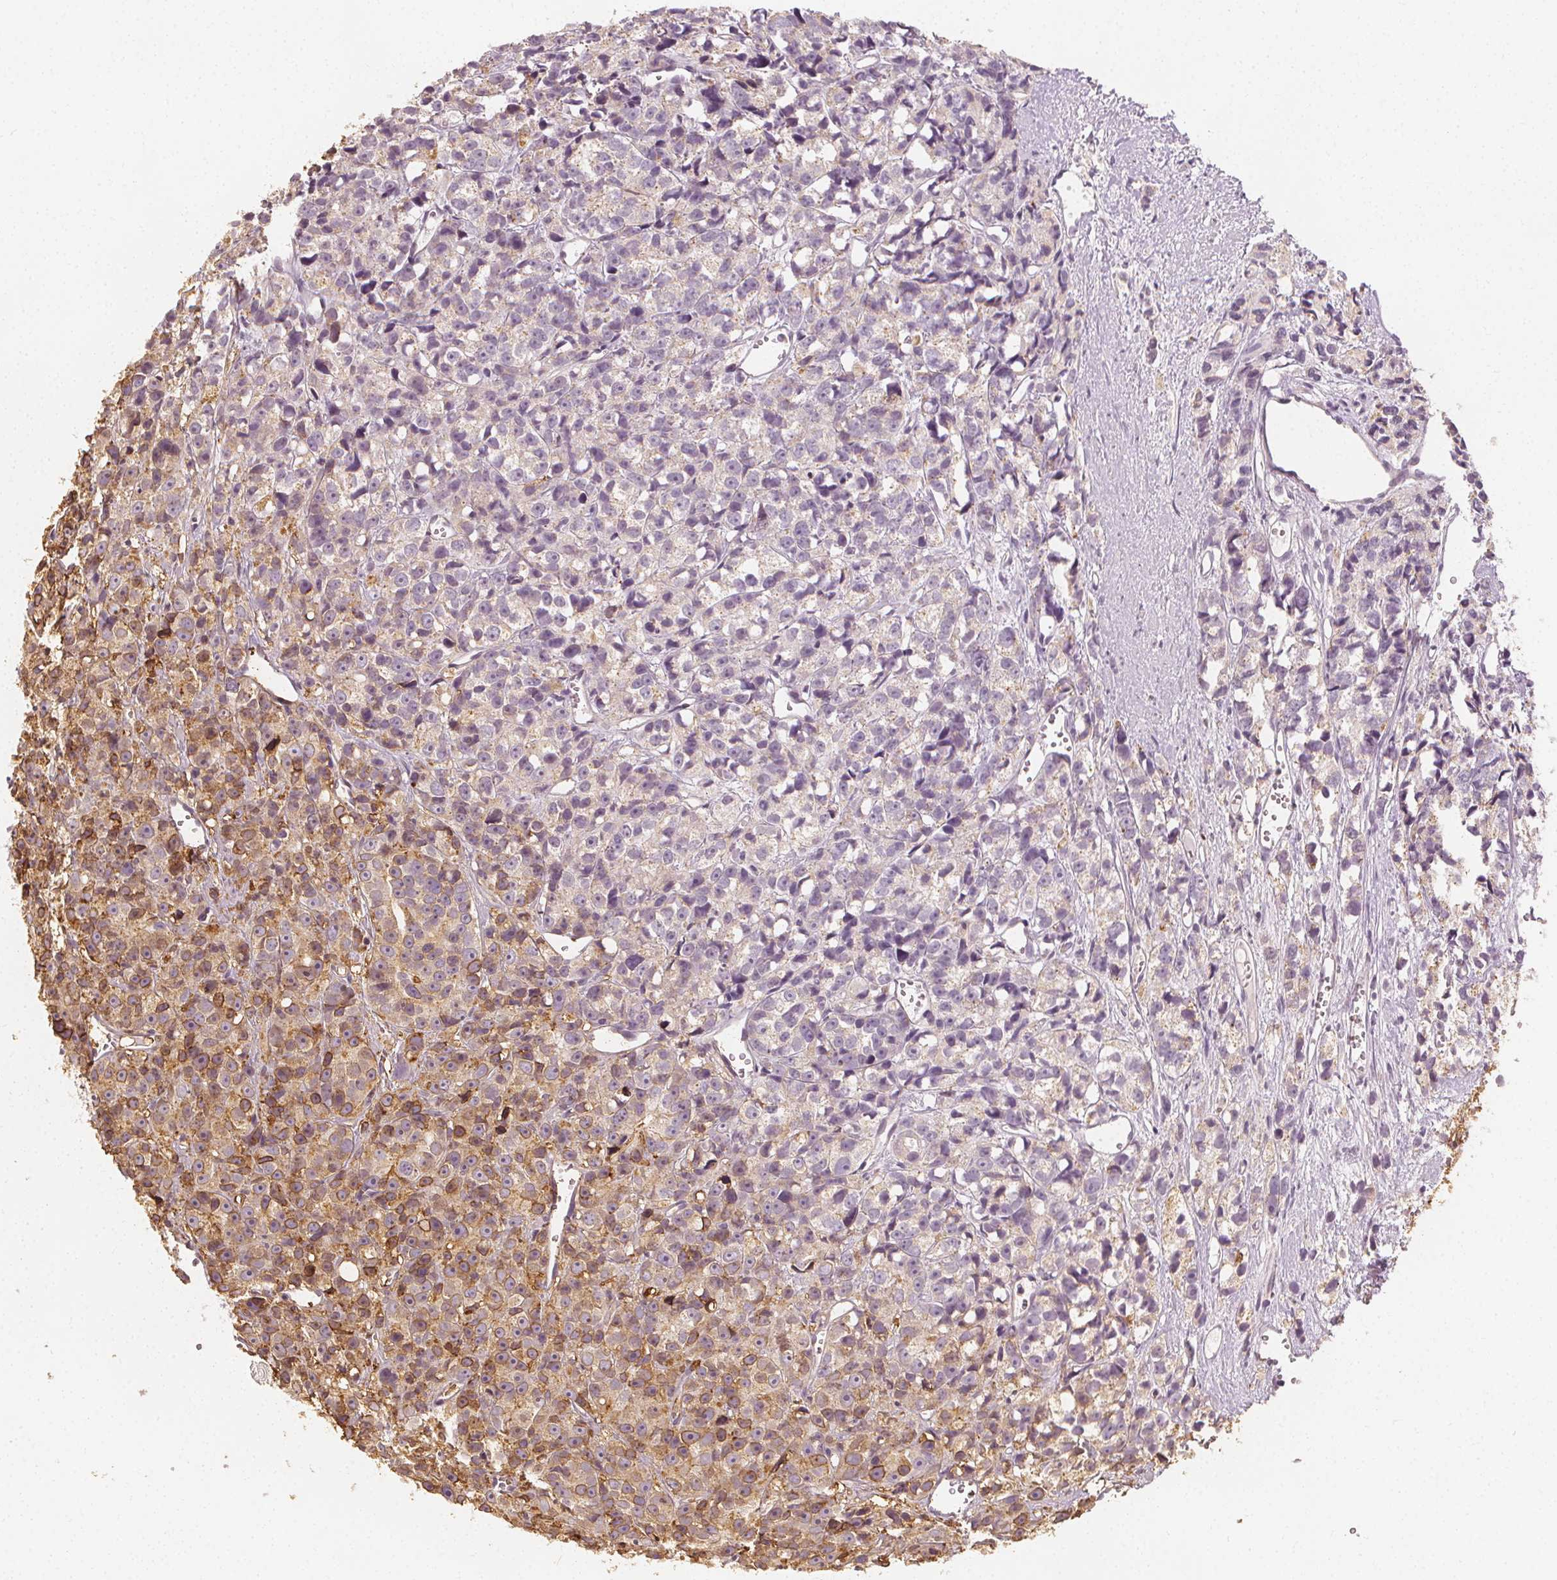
{"staining": {"intensity": "weak", "quantity": "<25%", "location": "cytoplasmic/membranous"}, "tissue": "prostate cancer", "cell_type": "Tumor cells", "image_type": "cancer", "snomed": [{"axis": "morphology", "description": "Adenocarcinoma, High grade"}, {"axis": "topography", "description": "Prostate"}], "caption": "Immunohistochemistry of human prostate cancer (high-grade adenocarcinoma) reveals no staining in tumor cells. (Immunohistochemistry, brightfield microscopy, high magnification).", "gene": "ARHGAP26", "patient": {"sex": "male", "age": 77}}